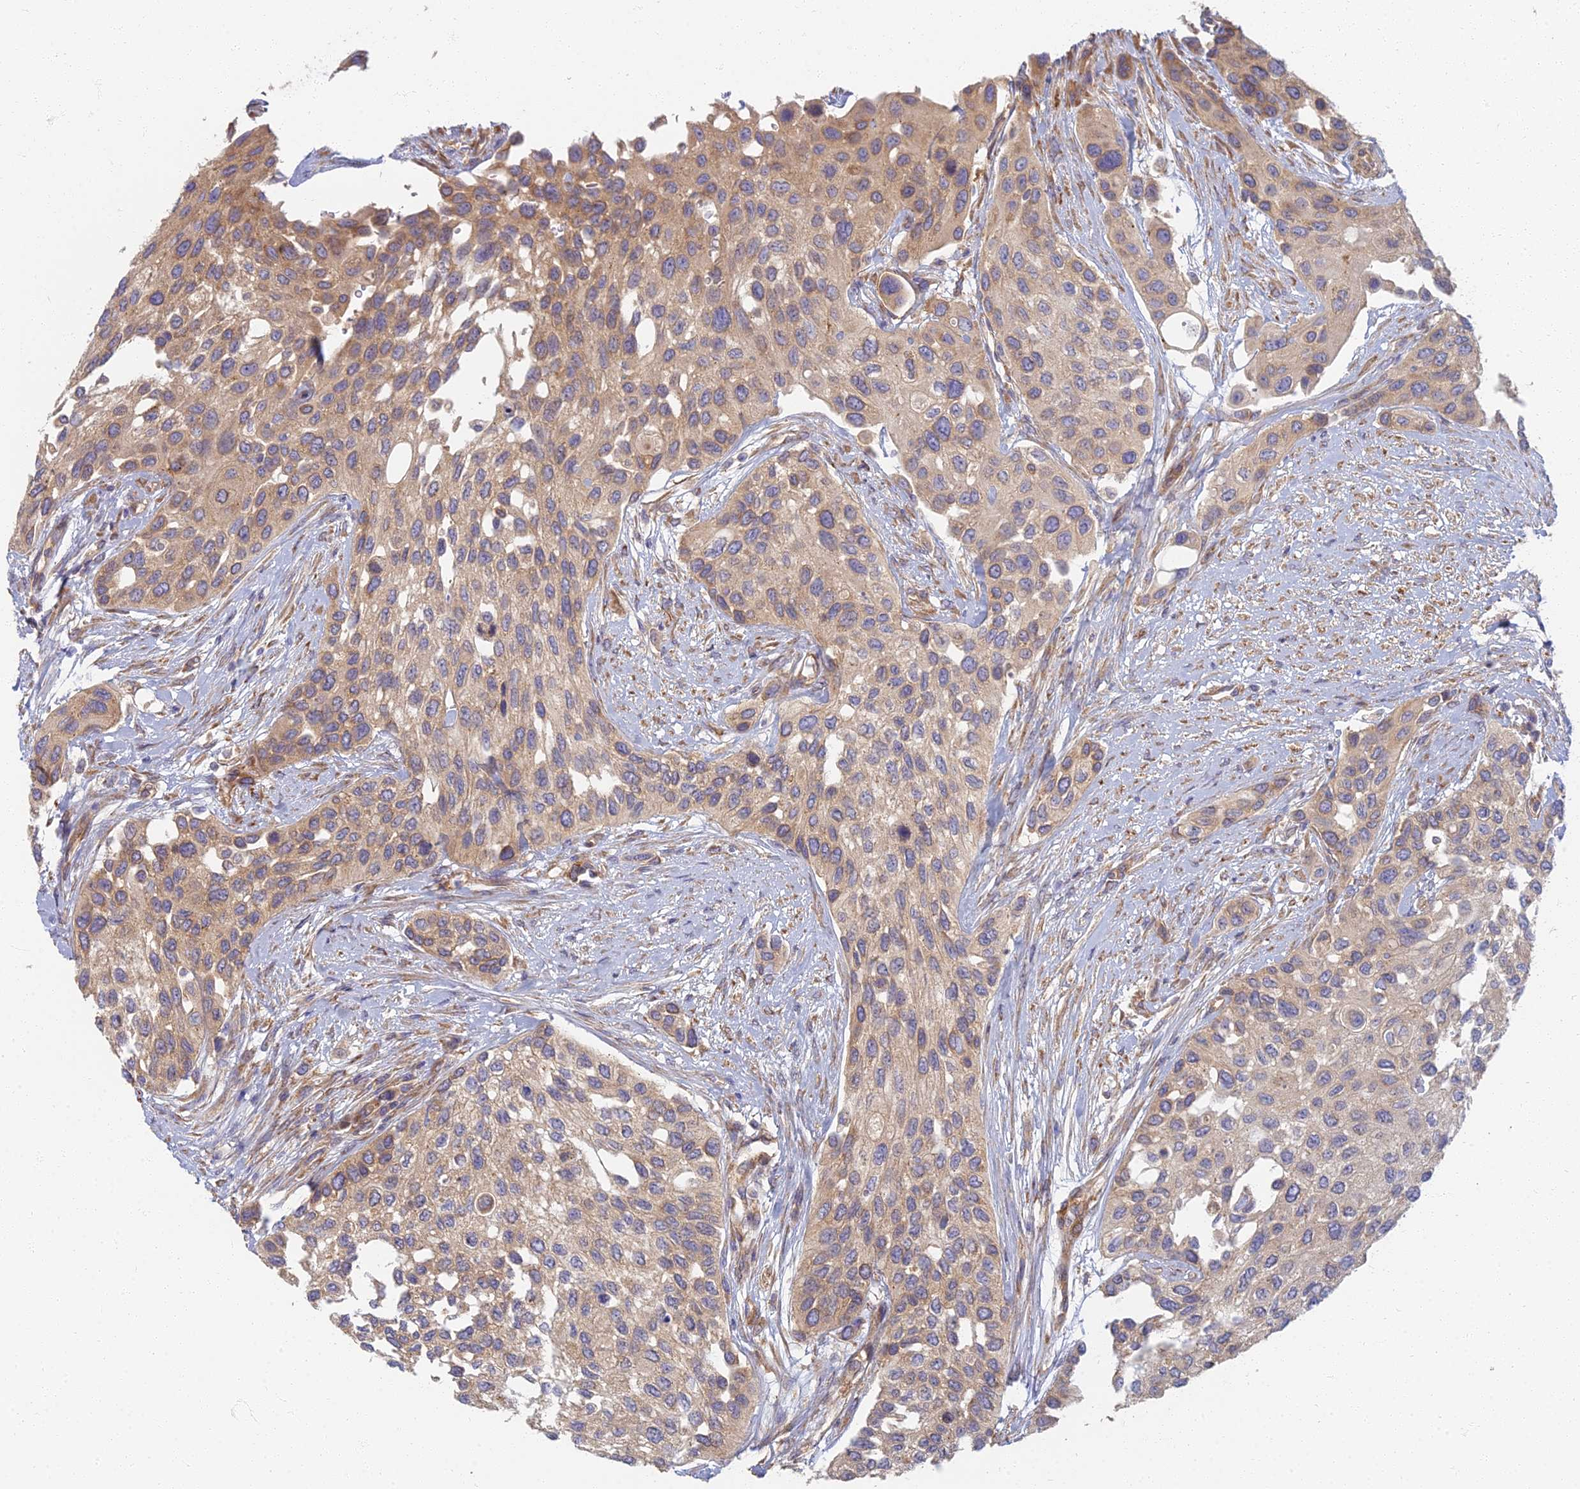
{"staining": {"intensity": "weak", "quantity": "25%-75%", "location": "cytoplasmic/membranous"}, "tissue": "urothelial cancer", "cell_type": "Tumor cells", "image_type": "cancer", "snomed": [{"axis": "morphology", "description": "Normal tissue, NOS"}, {"axis": "morphology", "description": "Urothelial carcinoma, High grade"}, {"axis": "topography", "description": "Vascular tissue"}, {"axis": "topography", "description": "Urinary bladder"}], "caption": "Weak cytoplasmic/membranous protein positivity is appreciated in about 25%-75% of tumor cells in urothelial cancer.", "gene": "RBSN", "patient": {"sex": "female", "age": 56}}